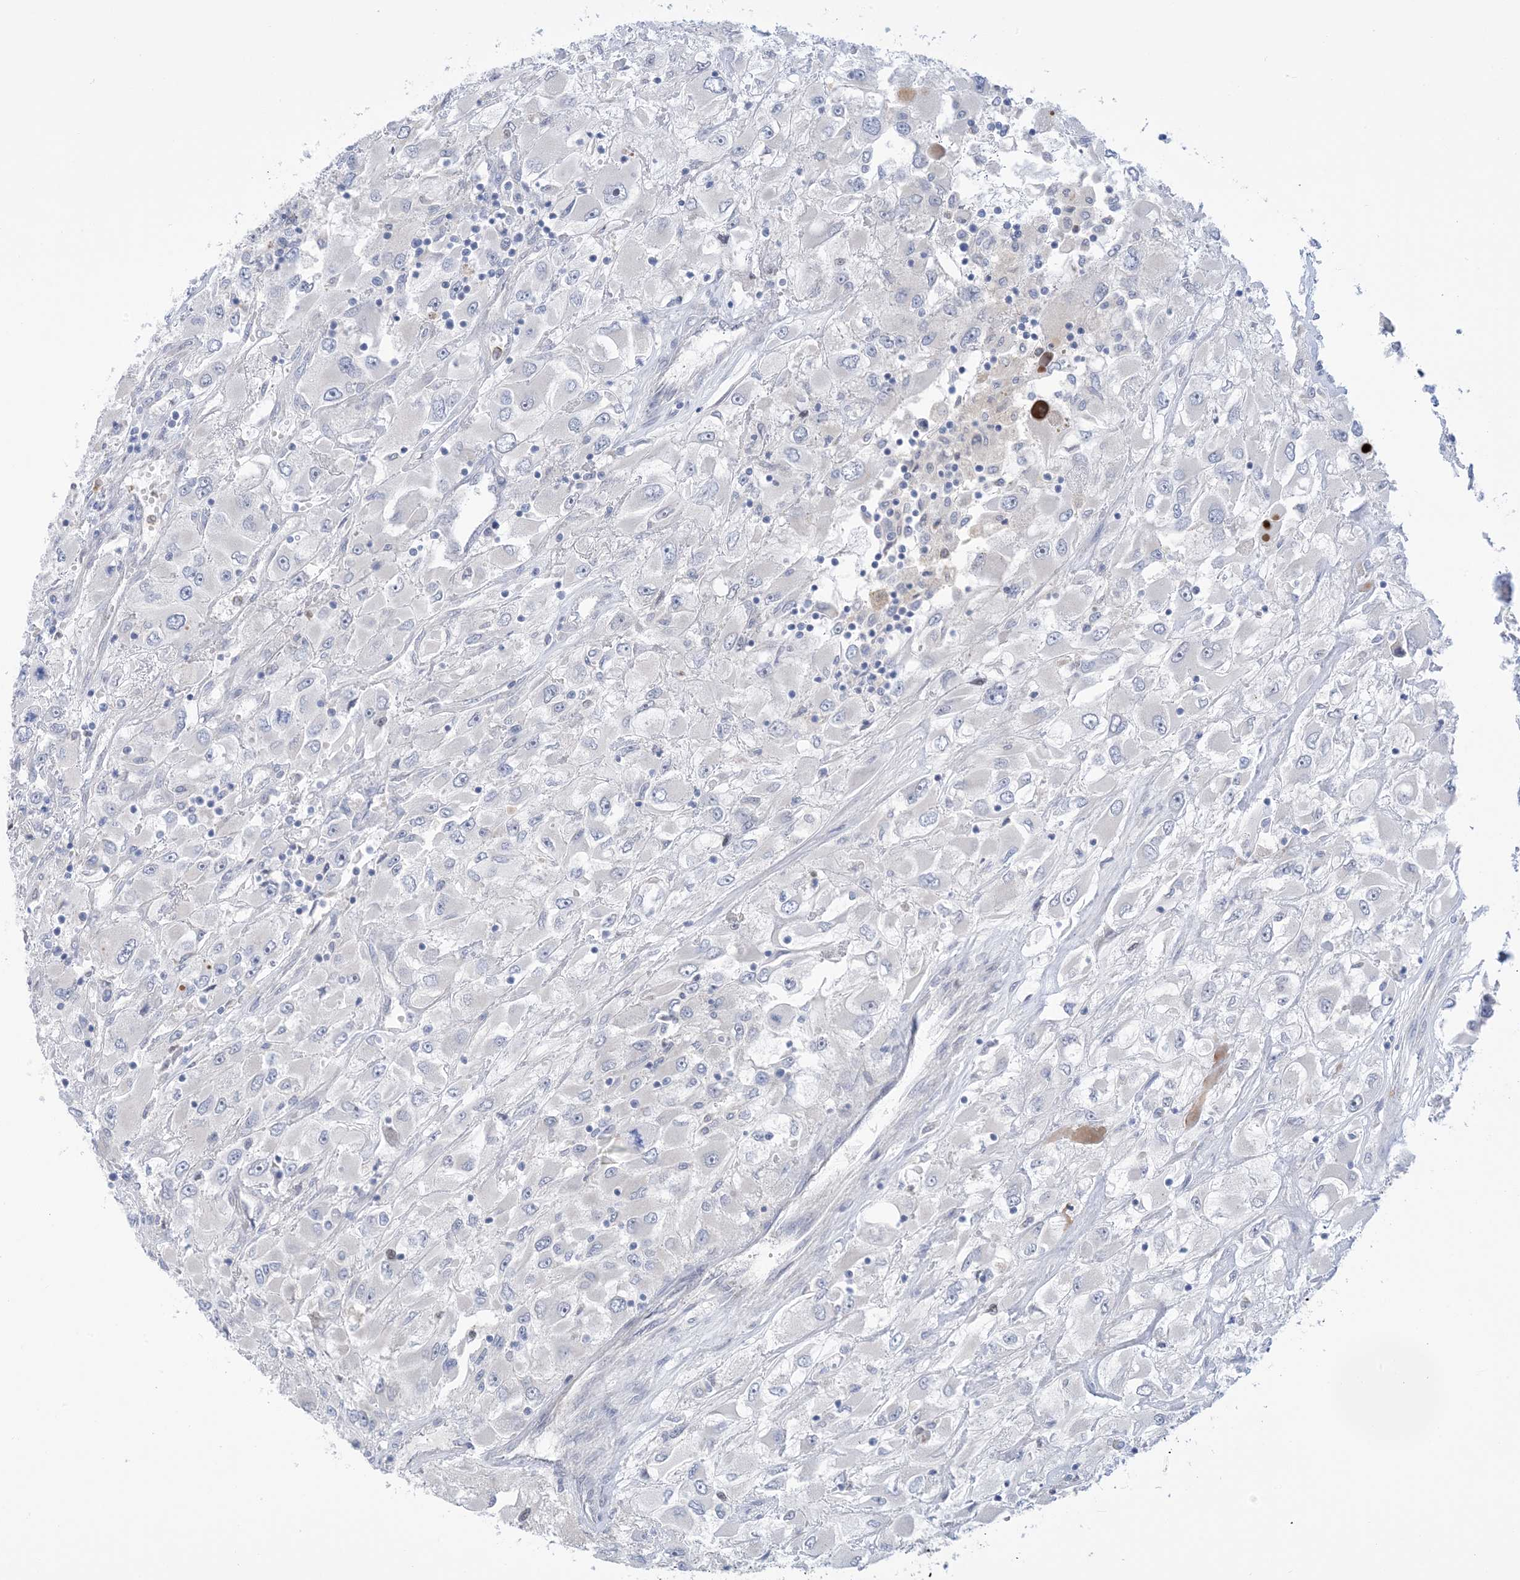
{"staining": {"intensity": "negative", "quantity": "none", "location": "none"}, "tissue": "renal cancer", "cell_type": "Tumor cells", "image_type": "cancer", "snomed": [{"axis": "morphology", "description": "Adenocarcinoma, NOS"}, {"axis": "topography", "description": "Kidney"}], "caption": "High power microscopy photomicrograph of an immunohistochemistry (IHC) histopathology image of adenocarcinoma (renal), revealing no significant positivity in tumor cells.", "gene": "TTYH1", "patient": {"sex": "female", "age": 52}}